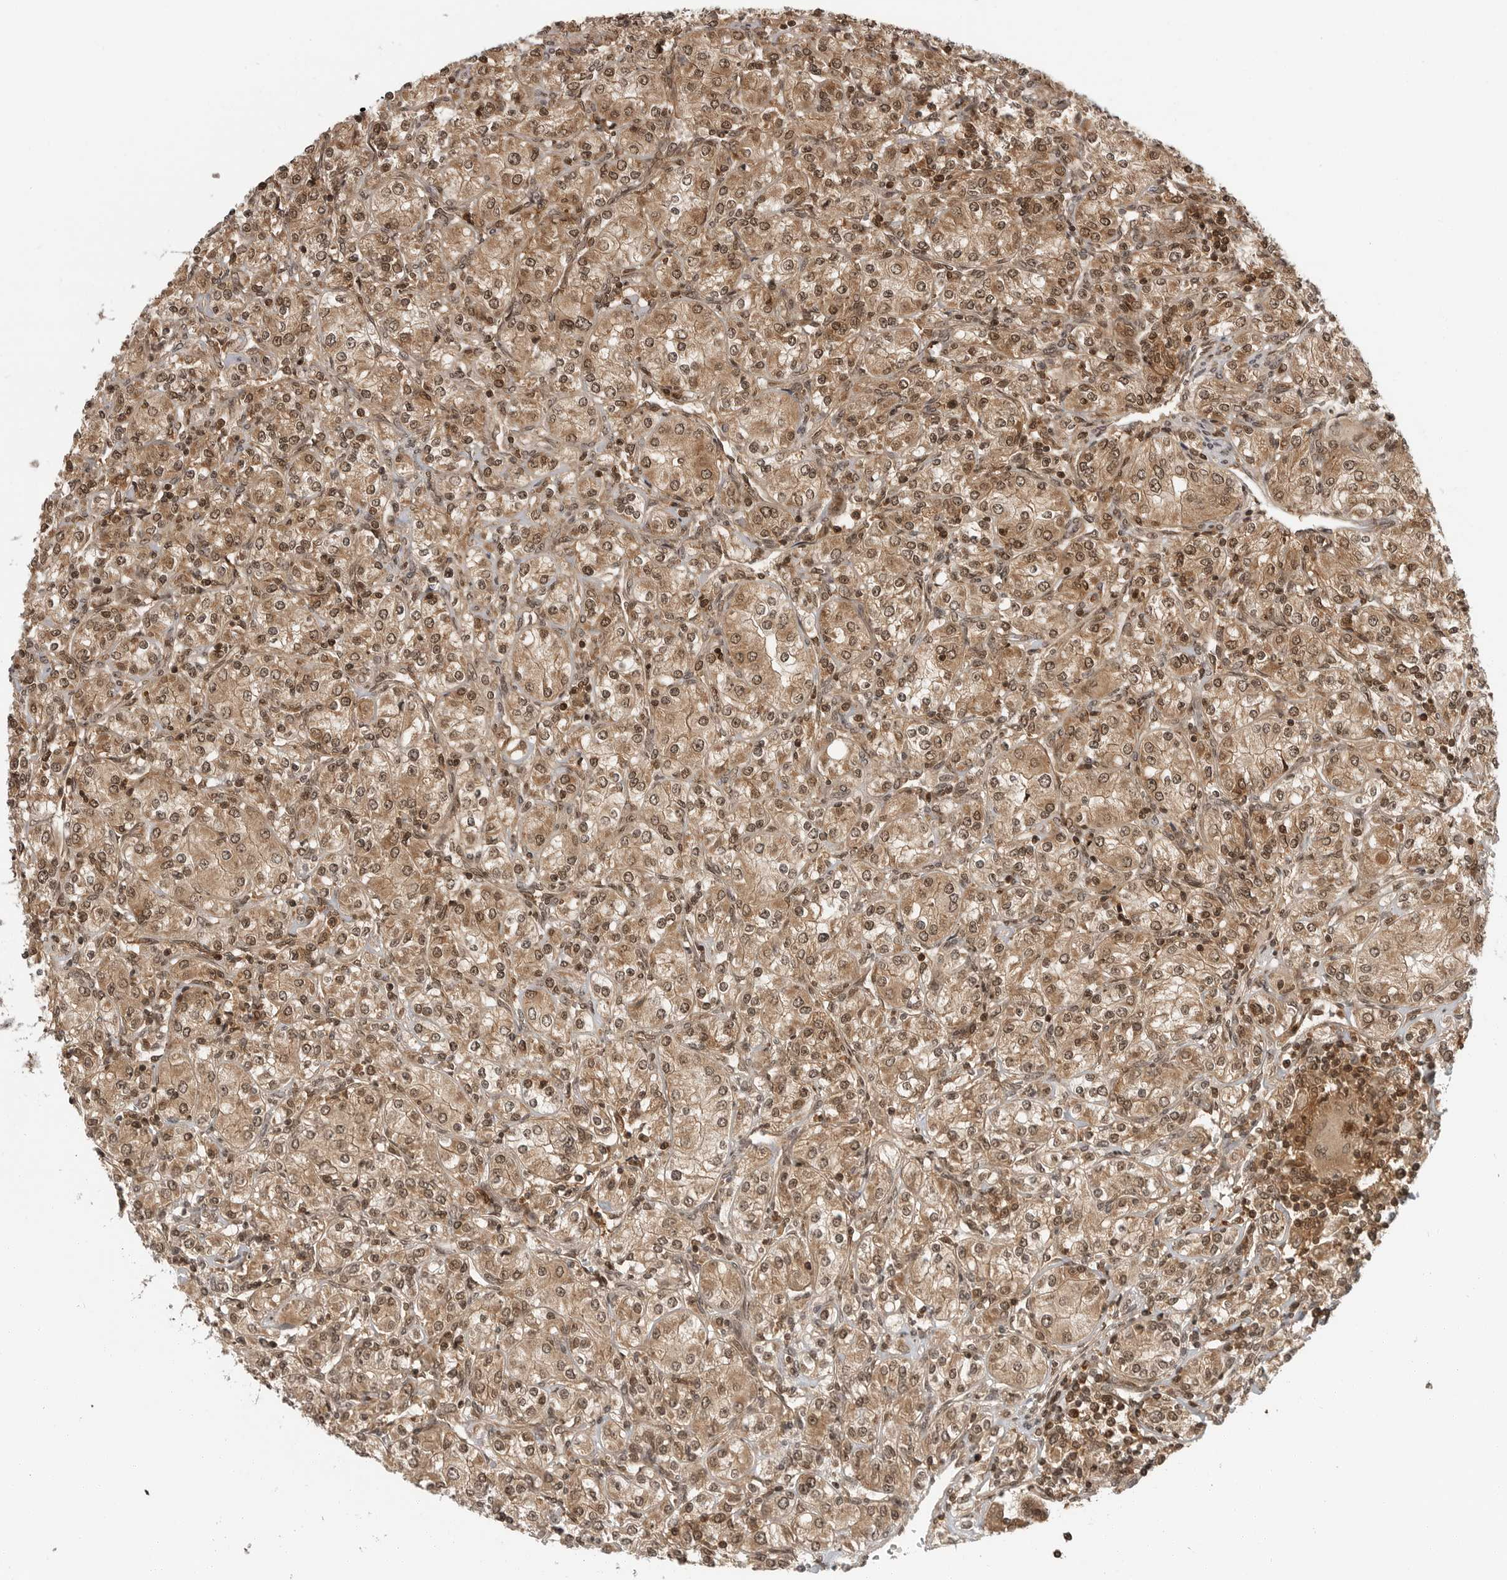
{"staining": {"intensity": "moderate", "quantity": ">75%", "location": "cytoplasmic/membranous,nuclear"}, "tissue": "renal cancer", "cell_type": "Tumor cells", "image_type": "cancer", "snomed": [{"axis": "morphology", "description": "Adenocarcinoma, NOS"}, {"axis": "topography", "description": "Kidney"}], "caption": "An IHC image of neoplastic tissue is shown. Protein staining in brown highlights moderate cytoplasmic/membranous and nuclear positivity in renal adenocarcinoma within tumor cells. Using DAB (brown) and hematoxylin (blue) stains, captured at high magnification using brightfield microscopy.", "gene": "SZRD1", "patient": {"sex": "male", "age": 77}}